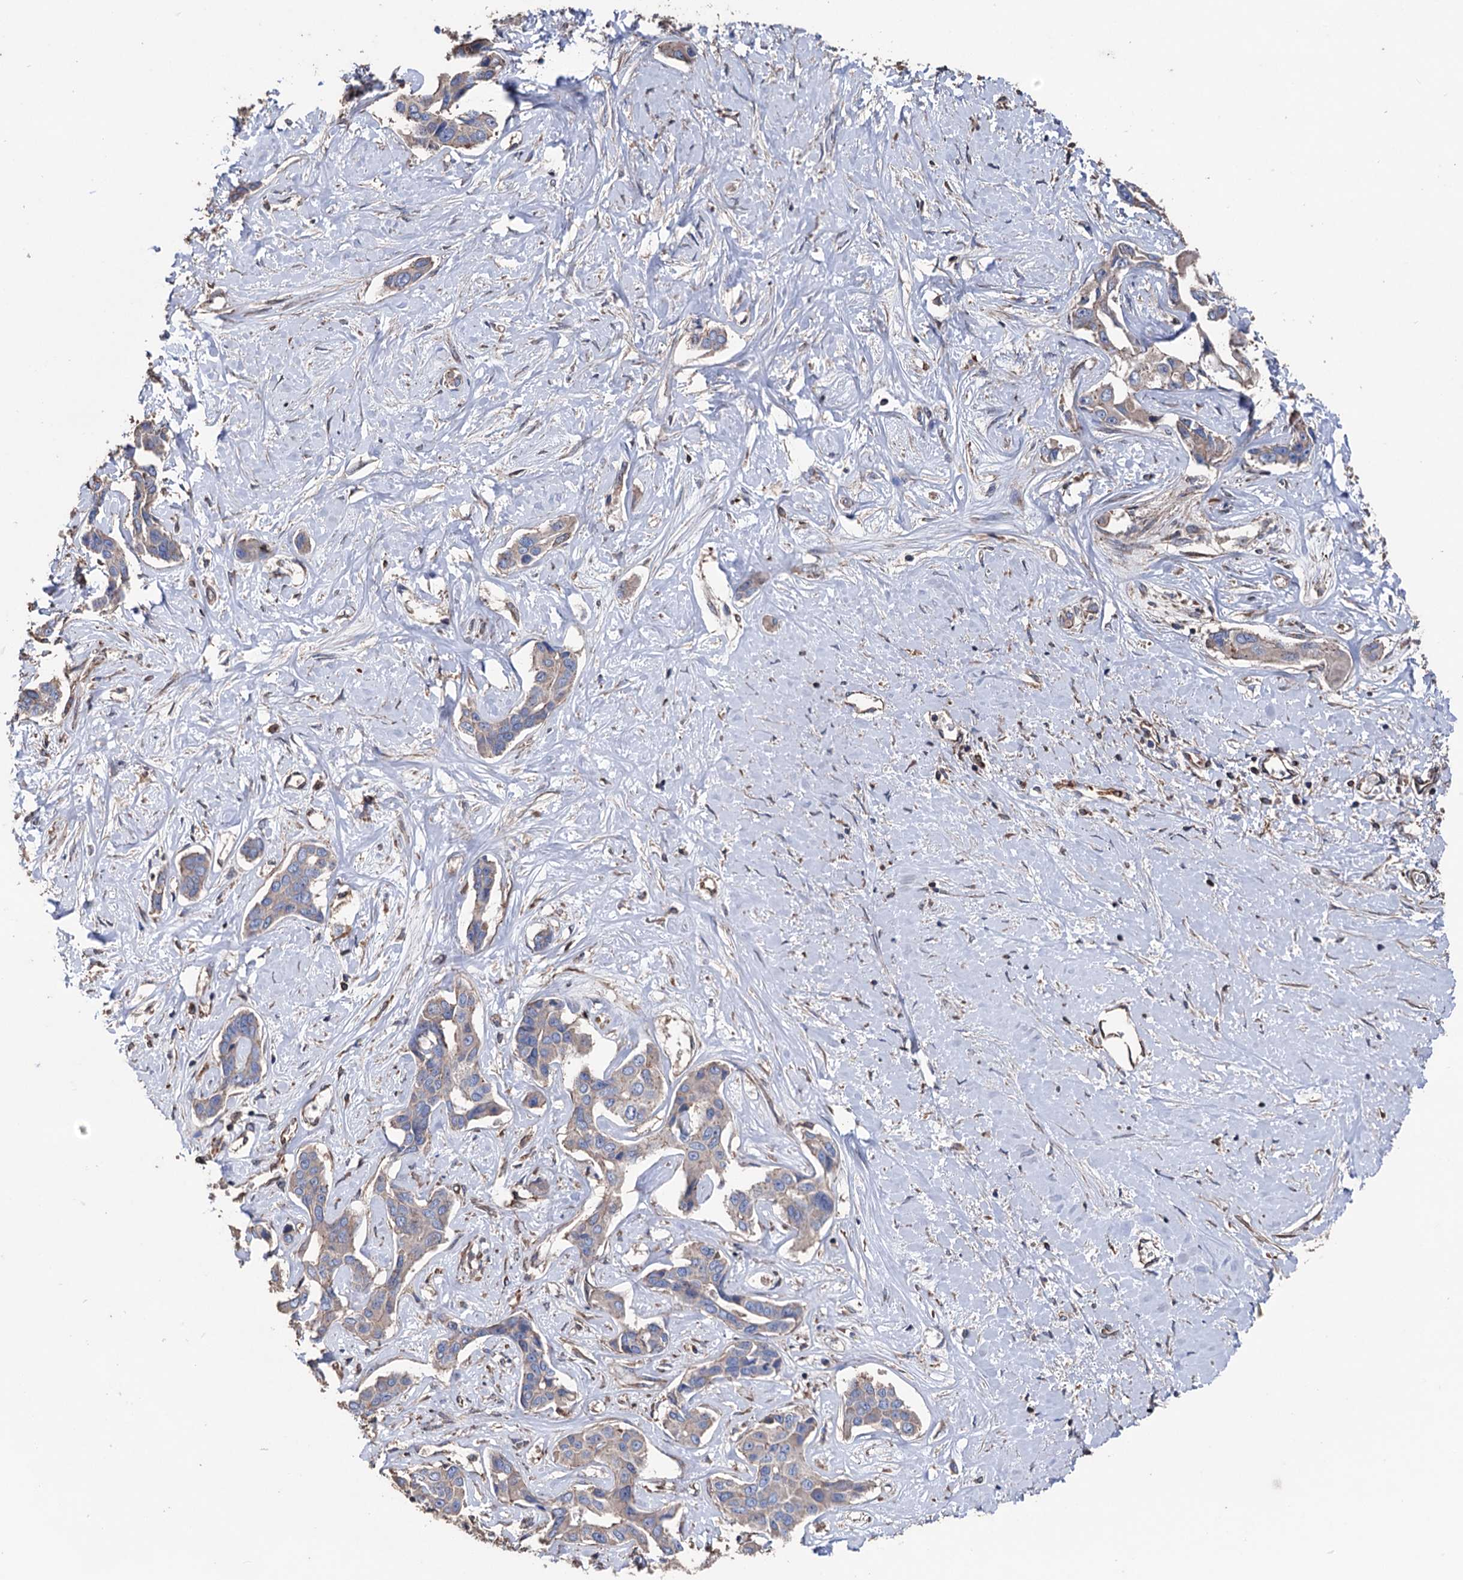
{"staining": {"intensity": "negative", "quantity": "none", "location": "none"}, "tissue": "liver cancer", "cell_type": "Tumor cells", "image_type": "cancer", "snomed": [{"axis": "morphology", "description": "Cholangiocarcinoma"}, {"axis": "topography", "description": "Liver"}], "caption": "Protein analysis of liver cancer displays no significant staining in tumor cells.", "gene": "STING1", "patient": {"sex": "male", "age": 59}}